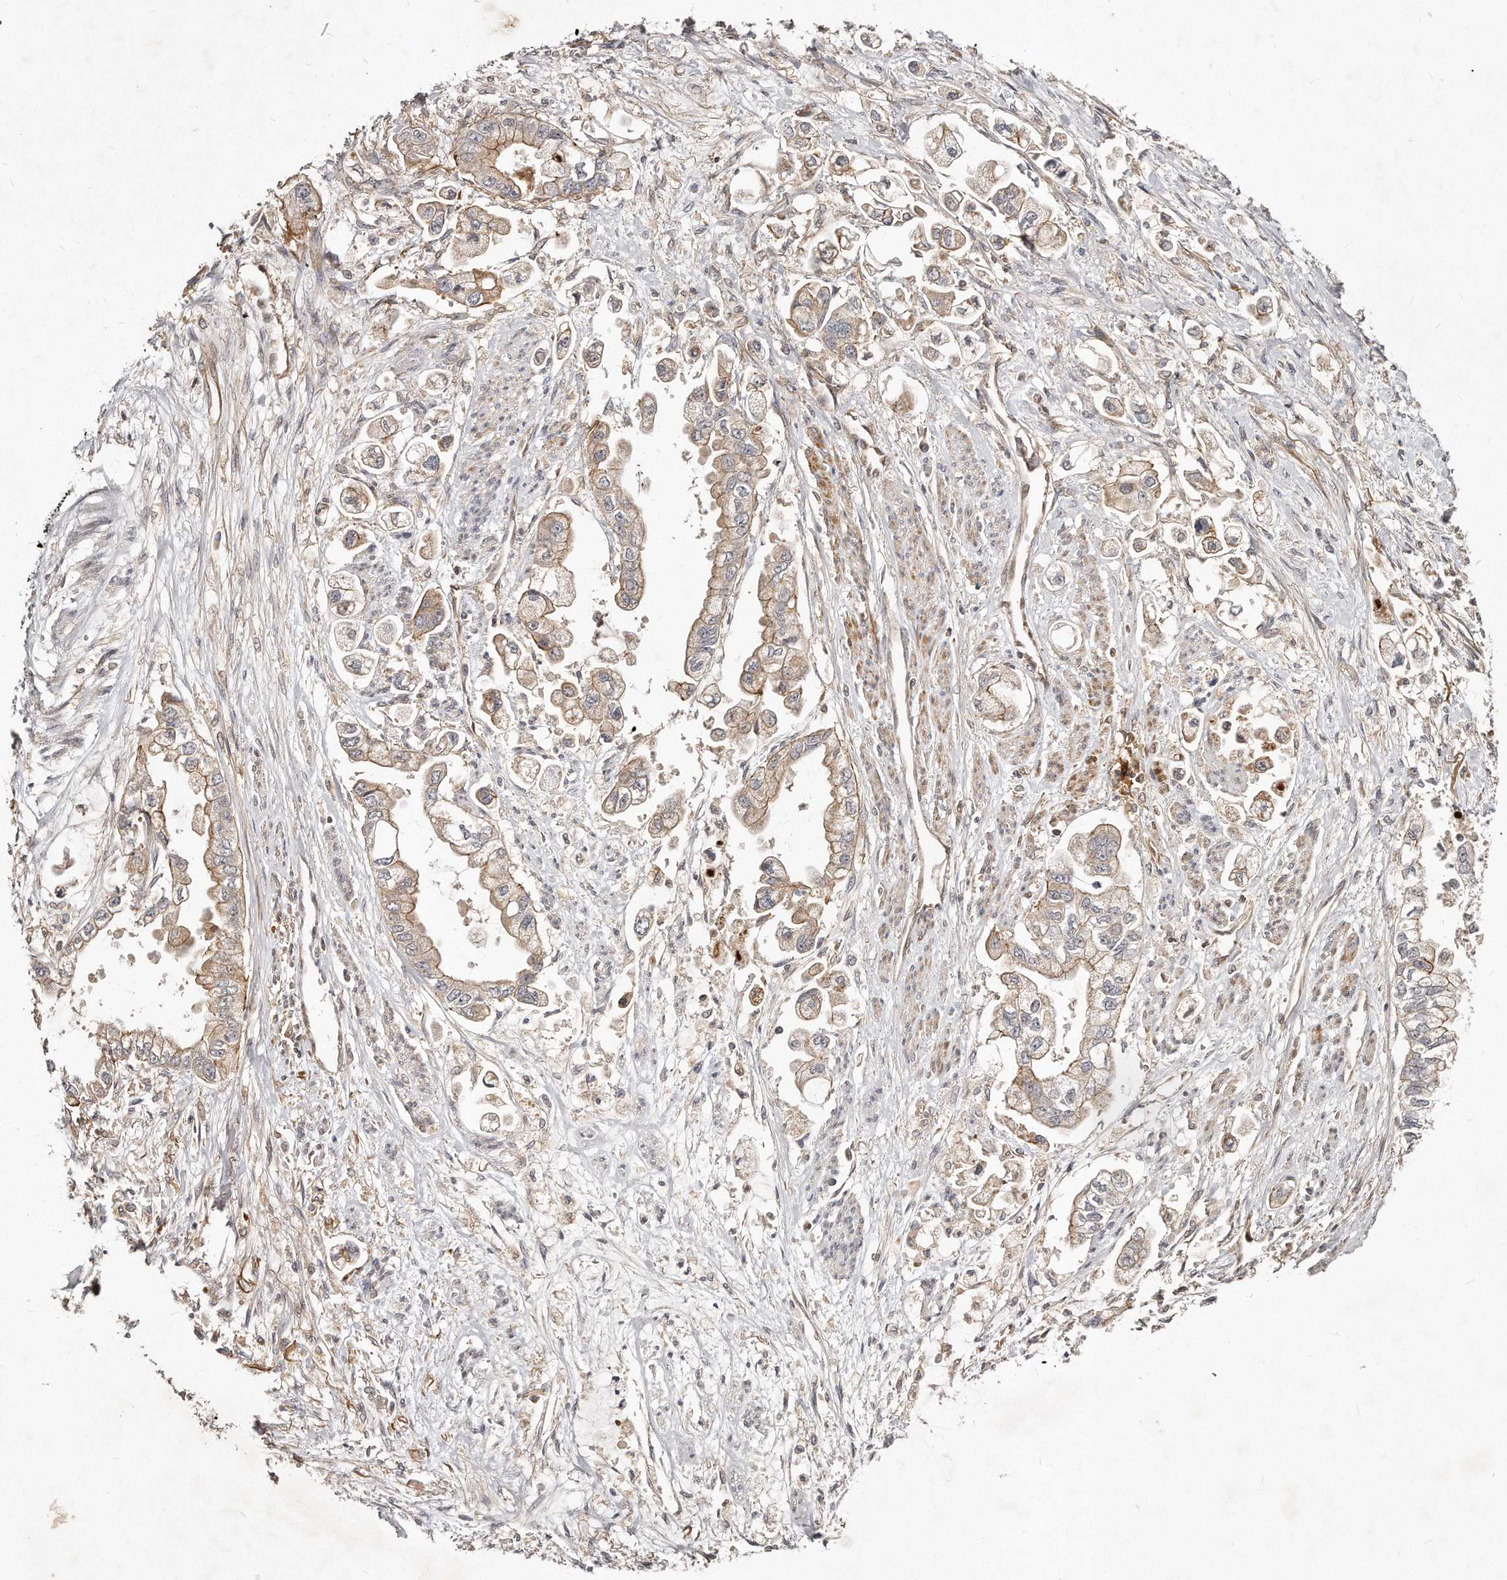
{"staining": {"intensity": "weak", "quantity": ">75%", "location": "cytoplasmic/membranous"}, "tissue": "stomach cancer", "cell_type": "Tumor cells", "image_type": "cancer", "snomed": [{"axis": "morphology", "description": "Adenocarcinoma, NOS"}, {"axis": "topography", "description": "Stomach"}], "caption": "A low amount of weak cytoplasmic/membranous positivity is present in approximately >75% of tumor cells in adenocarcinoma (stomach) tissue.", "gene": "GBP4", "patient": {"sex": "male", "age": 62}}